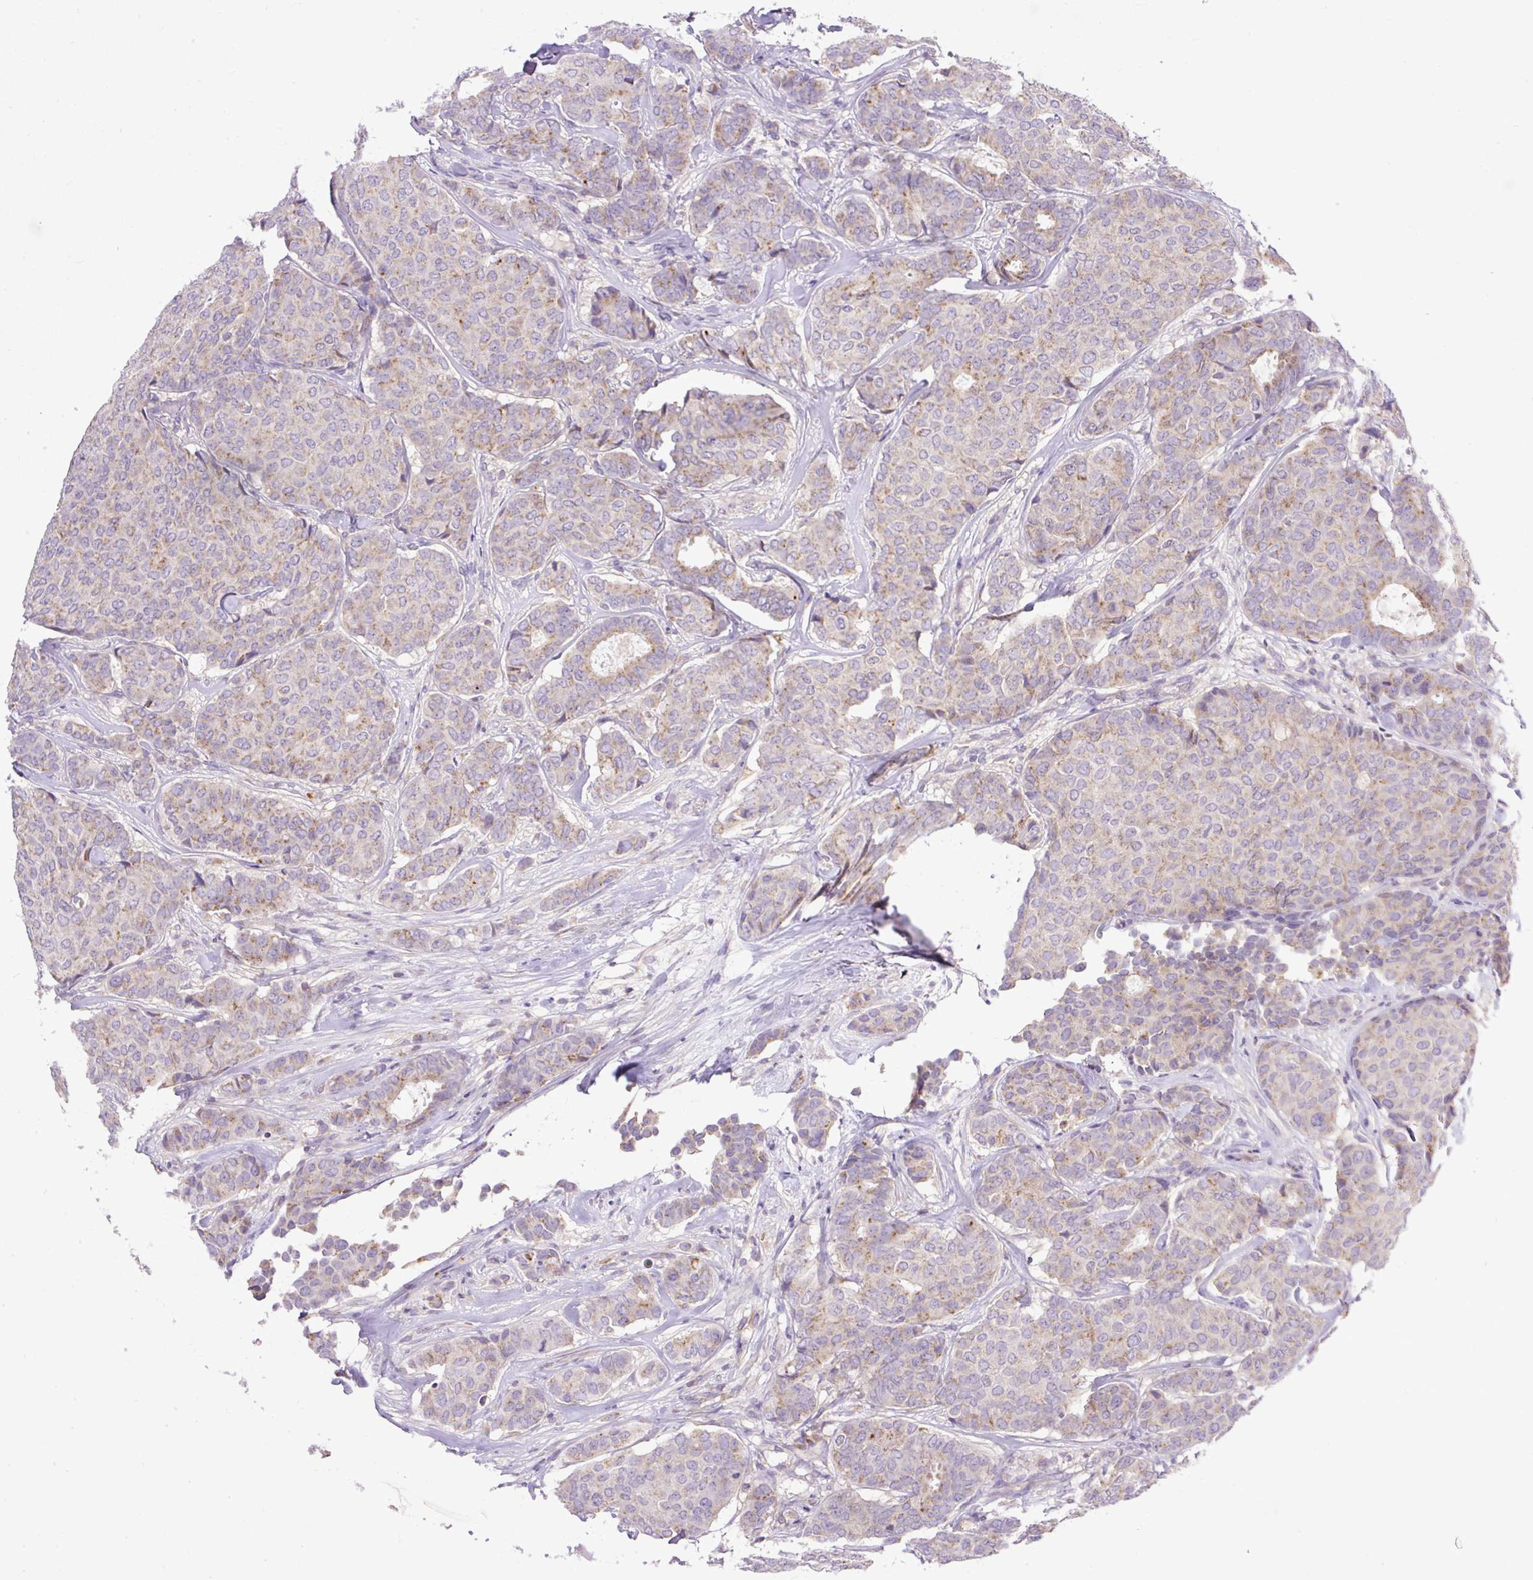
{"staining": {"intensity": "moderate", "quantity": "<25%", "location": "cytoplasmic/membranous"}, "tissue": "breast cancer", "cell_type": "Tumor cells", "image_type": "cancer", "snomed": [{"axis": "morphology", "description": "Duct carcinoma"}, {"axis": "topography", "description": "Breast"}], "caption": "Protein staining of intraductal carcinoma (breast) tissue displays moderate cytoplasmic/membranous expression in about <25% of tumor cells. Using DAB (brown) and hematoxylin (blue) stains, captured at high magnification using brightfield microscopy.", "gene": "HEXB", "patient": {"sex": "female", "age": 75}}